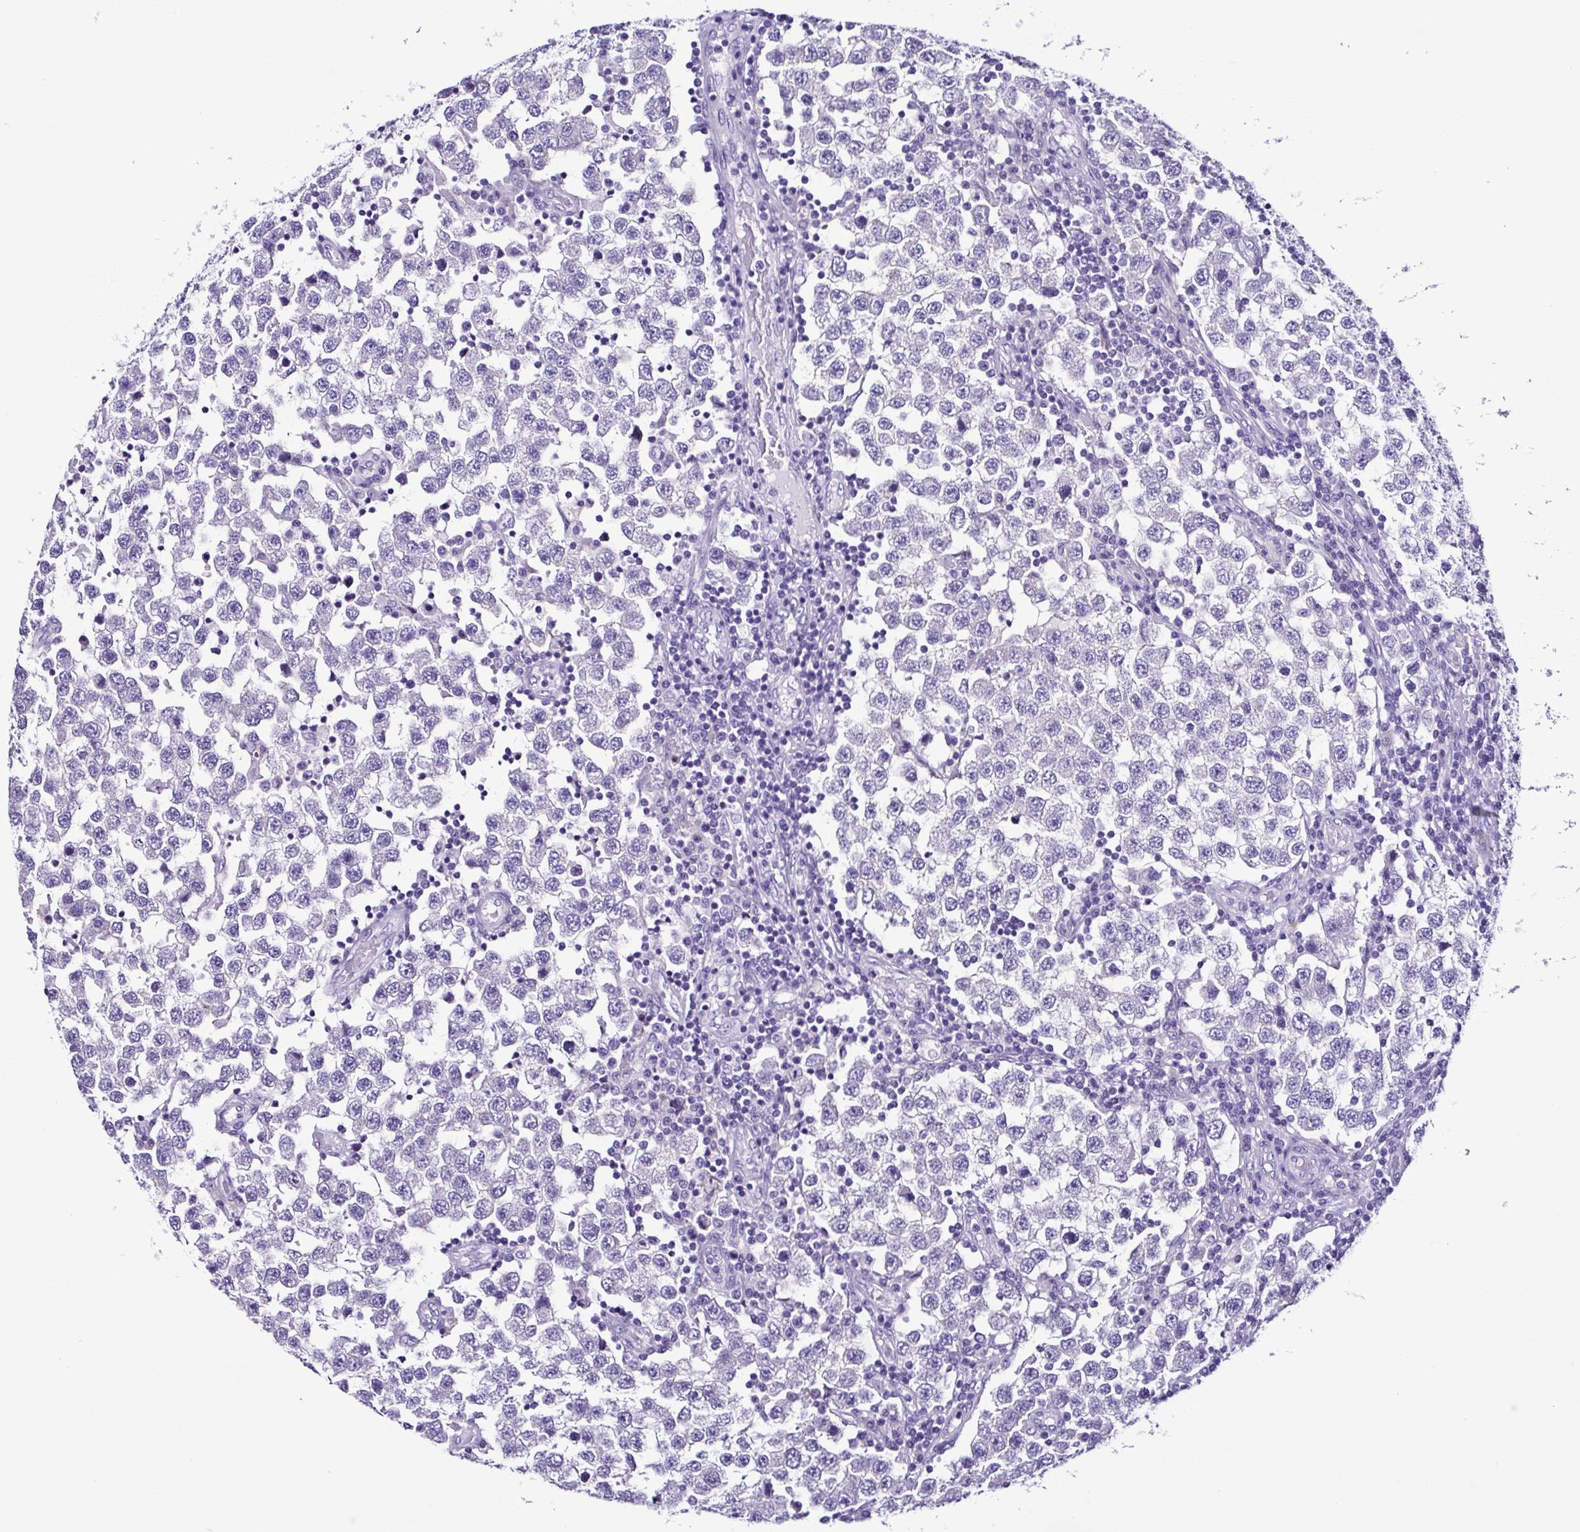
{"staining": {"intensity": "negative", "quantity": "none", "location": "none"}, "tissue": "testis cancer", "cell_type": "Tumor cells", "image_type": "cancer", "snomed": [{"axis": "morphology", "description": "Seminoma, NOS"}, {"axis": "topography", "description": "Testis"}], "caption": "DAB (3,3'-diaminobenzidine) immunohistochemical staining of testis cancer (seminoma) demonstrates no significant positivity in tumor cells. (DAB (3,3'-diaminobenzidine) immunohistochemistry, high magnification).", "gene": "SRL", "patient": {"sex": "male", "age": 34}}